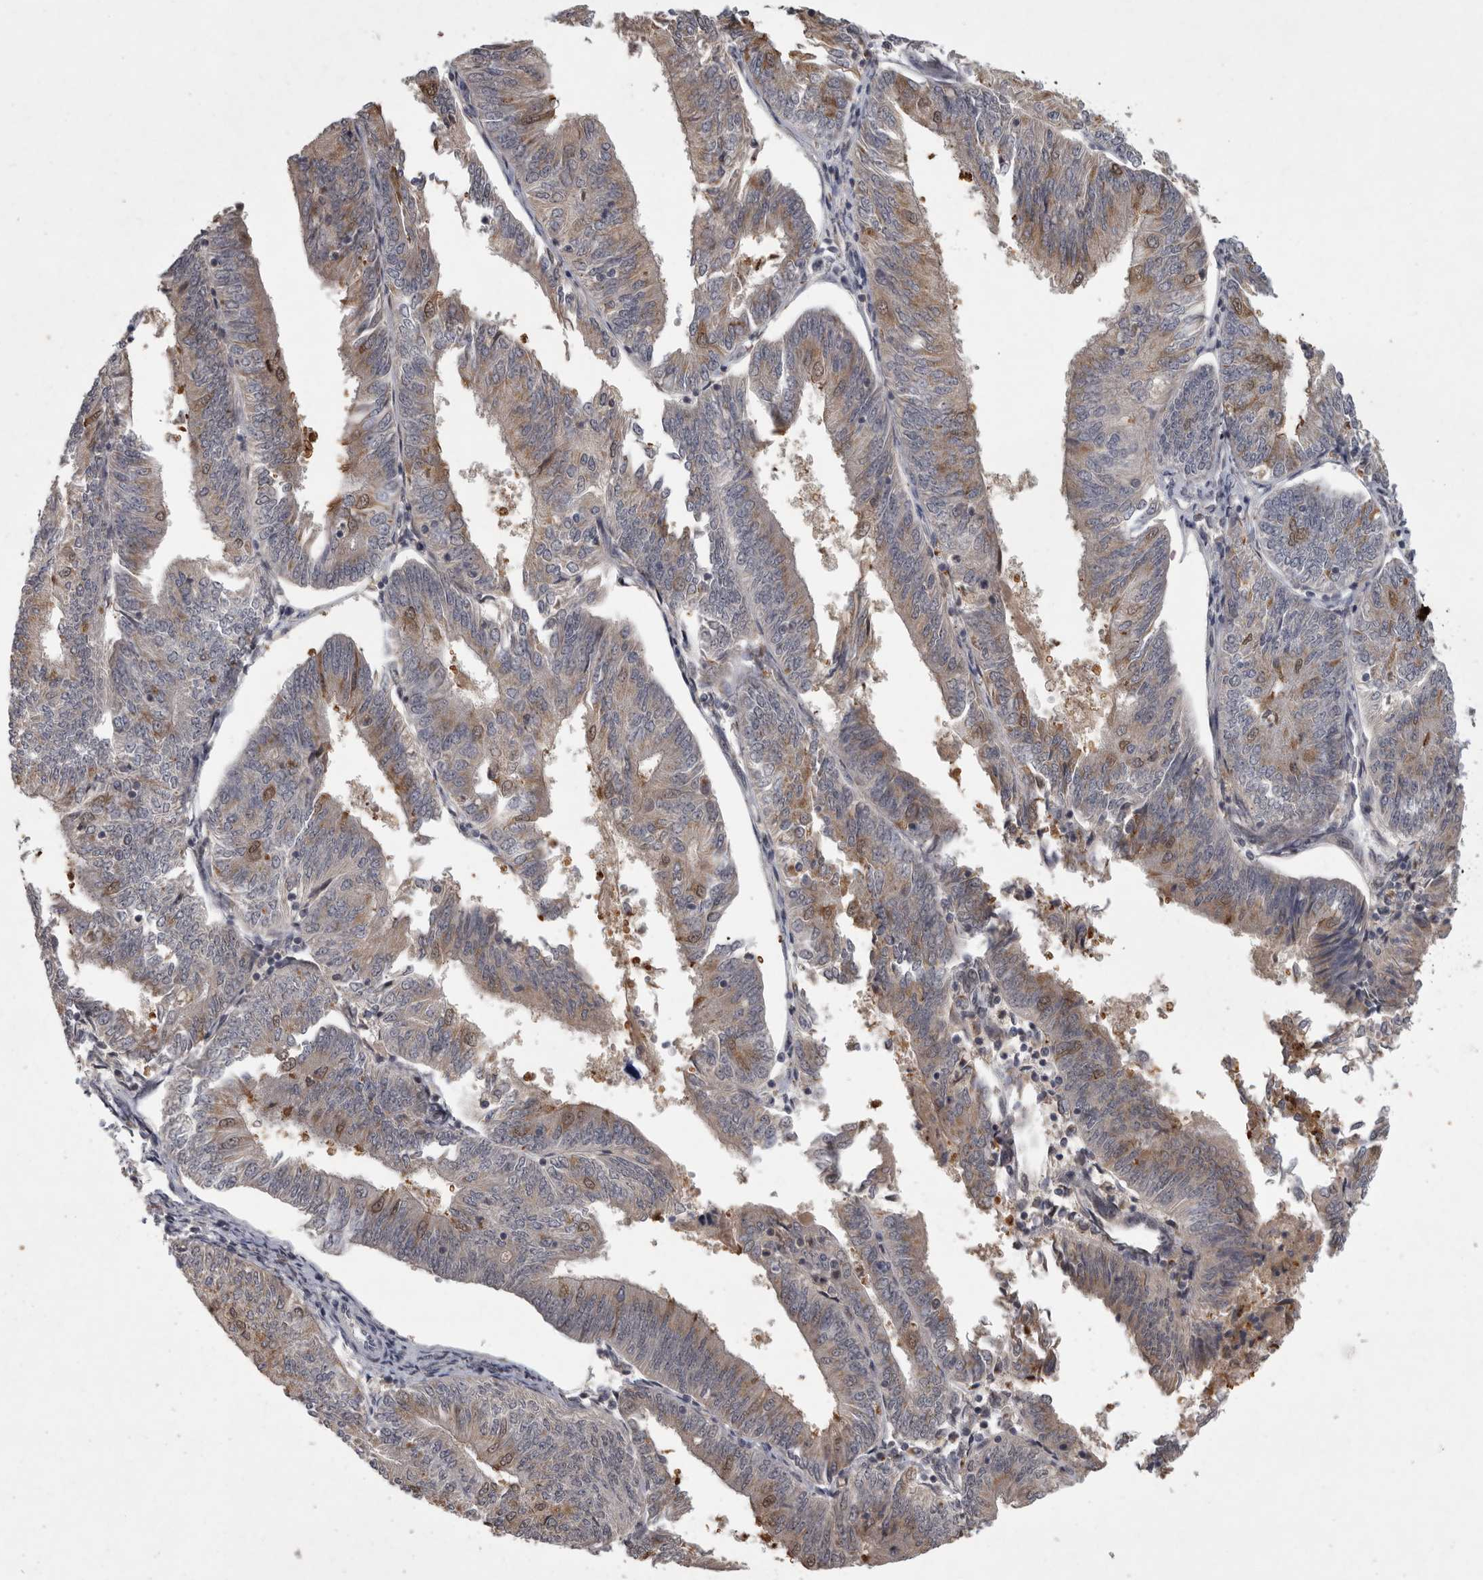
{"staining": {"intensity": "moderate", "quantity": "<25%", "location": "cytoplasmic/membranous"}, "tissue": "endometrial cancer", "cell_type": "Tumor cells", "image_type": "cancer", "snomed": [{"axis": "morphology", "description": "Adenocarcinoma, NOS"}, {"axis": "topography", "description": "Endometrium"}], "caption": "Adenocarcinoma (endometrial) stained with a protein marker exhibits moderate staining in tumor cells.", "gene": "MAN2A1", "patient": {"sex": "female", "age": 58}}